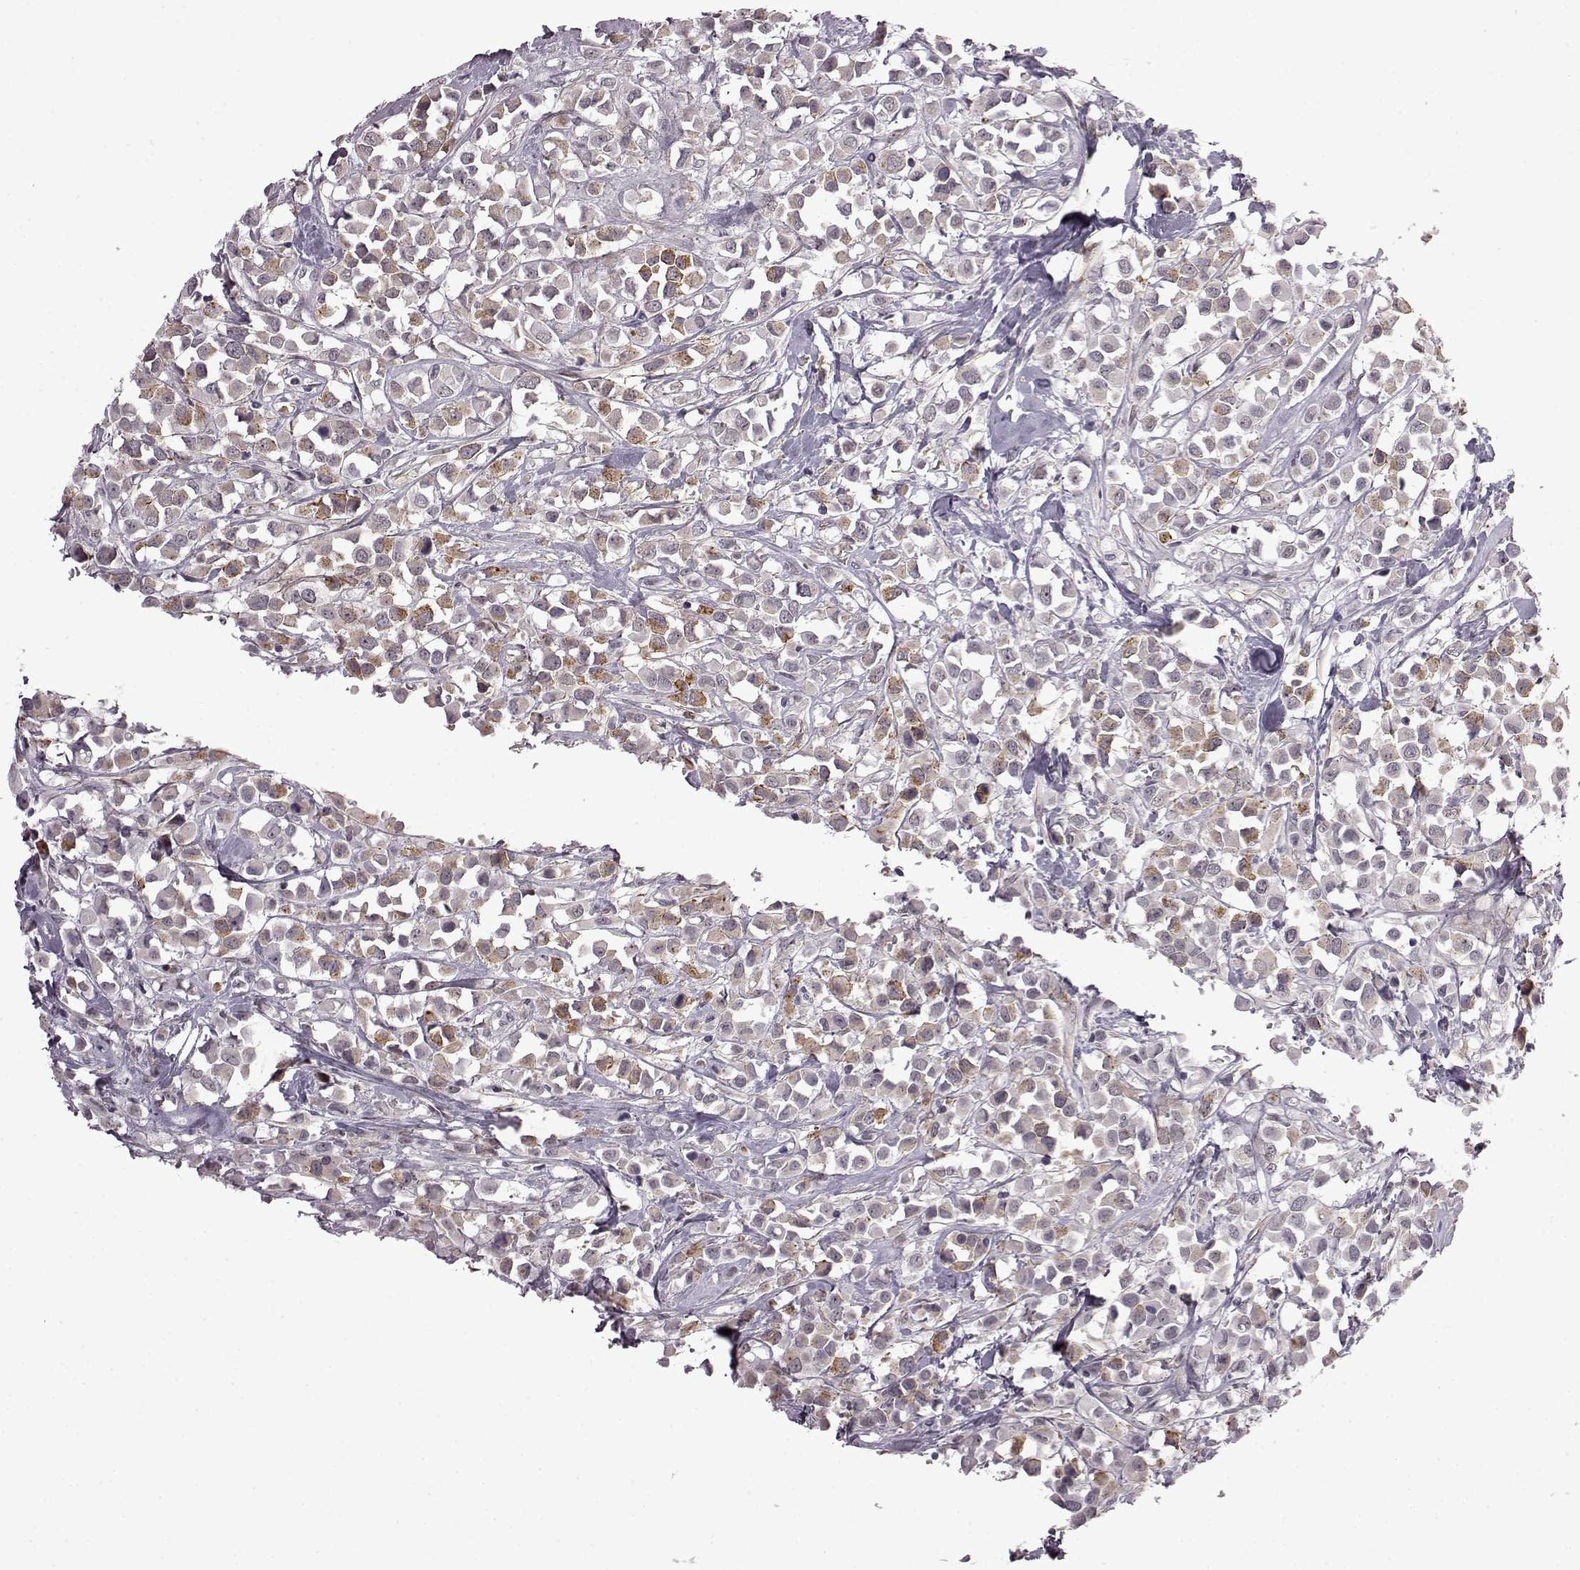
{"staining": {"intensity": "moderate", "quantity": "<25%", "location": "cytoplasmic/membranous"}, "tissue": "breast cancer", "cell_type": "Tumor cells", "image_type": "cancer", "snomed": [{"axis": "morphology", "description": "Duct carcinoma"}, {"axis": "topography", "description": "Breast"}], "caption": "IHC (DAB) staining of breast cancer displays moderate cytoplasmic/membranous protein expression in about <25% of tumor cells.", "gene": "SYNPO2", "patient": {"sex": "female", "age": 61}}